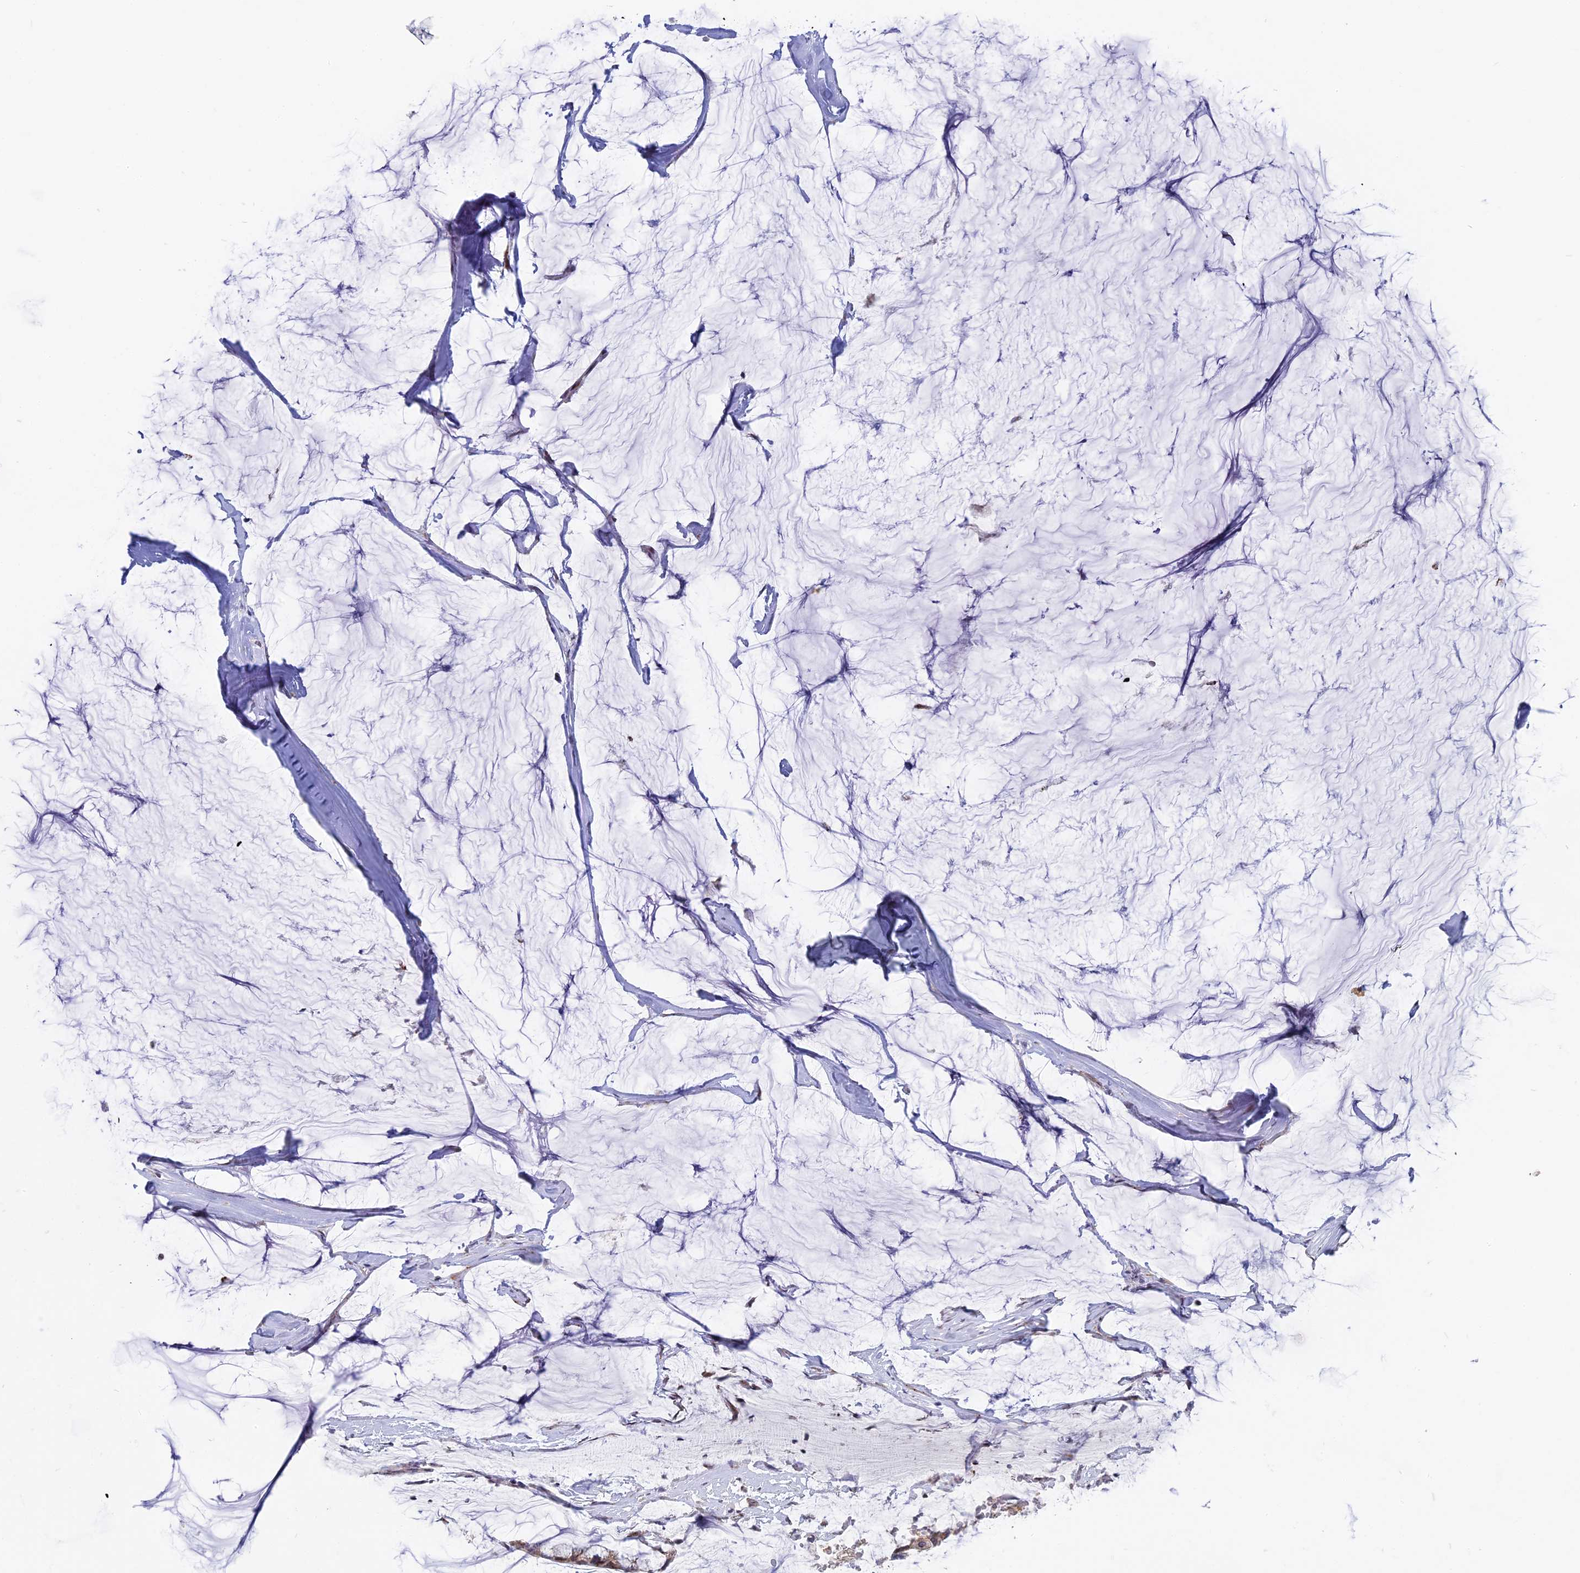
{"staining": {"intensity": "moderate", "quantity": ">75%", "location": "cytoplasmic/membranous"}, "tissue": "ovarian cancer", "cell_type": "Tumor cells", "image_type": "cancer", "snomed": [{"axis": "morphology", "description": "Cystadenocarcinoma, mucinous, NOS"}, {"axis": "topography", "description": "Ovary"}], "caption": "A brown stain shows moderate cytoplasmic/membranous staining of a protein in human mucinous cystadenocarcinoma (ovarian) tumor cells.", "gene": "DTWD1", "patient": {"sex": "female", "age": 39}}